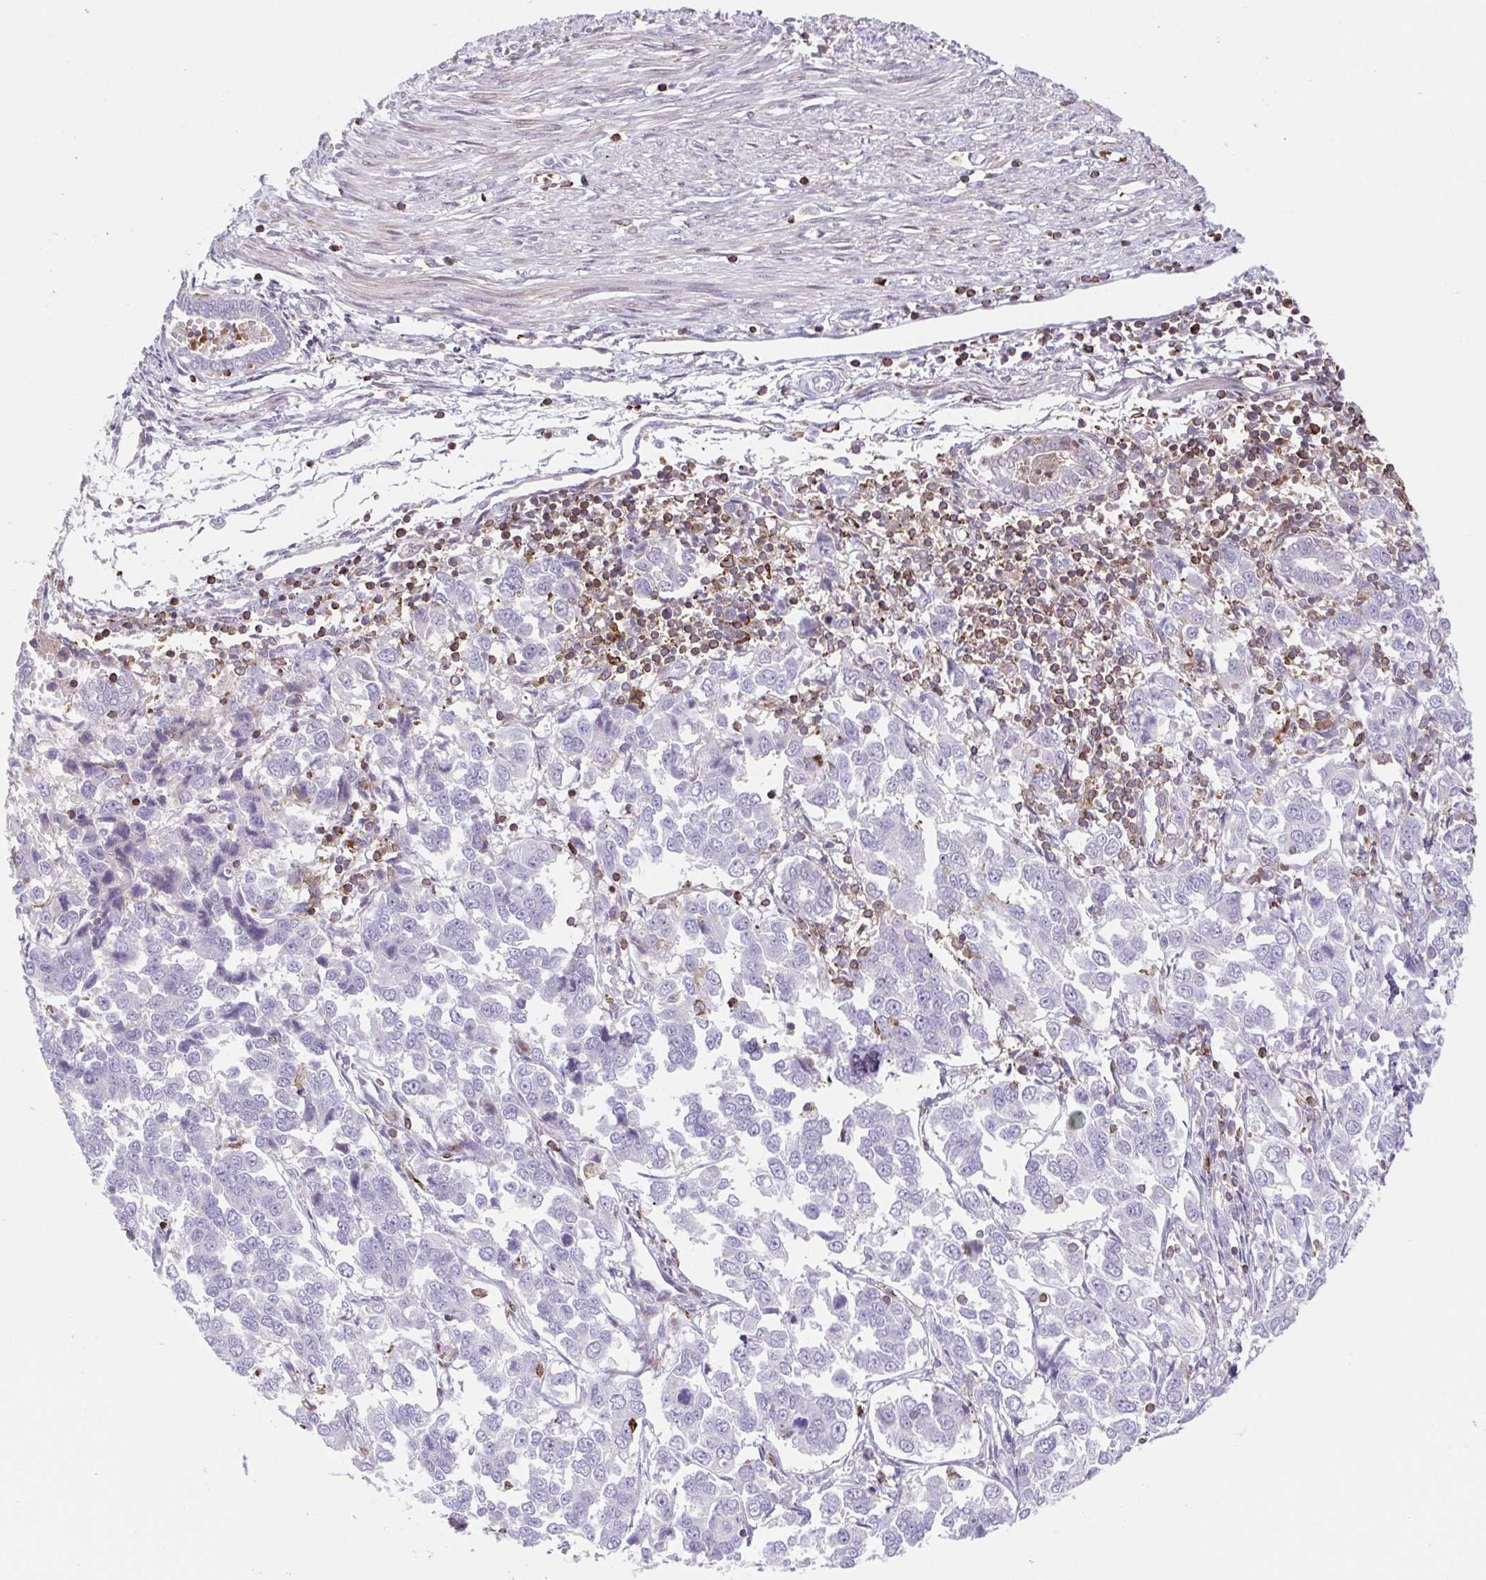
{"staining": {"intensity": "negative", "quantity": "none", "location": "none"}, "tissue": "endometrial cancer", "cell_type": "Tumor cells", "image_type": "cancer", "snomed": [{"axis": "morphology", "description": "Adenocarcinoma, NOS"}, {"axis": "topography", "description": "Endometrium"}], "caption": "Immunohistochemistry (IHC) of endometrial cancer (adenocarcinoma) shows no staining in tumor cells. Nuclei are stained in blue.", "gene": "TPRG1", "patient": {"sex": "female", "age": 43}}